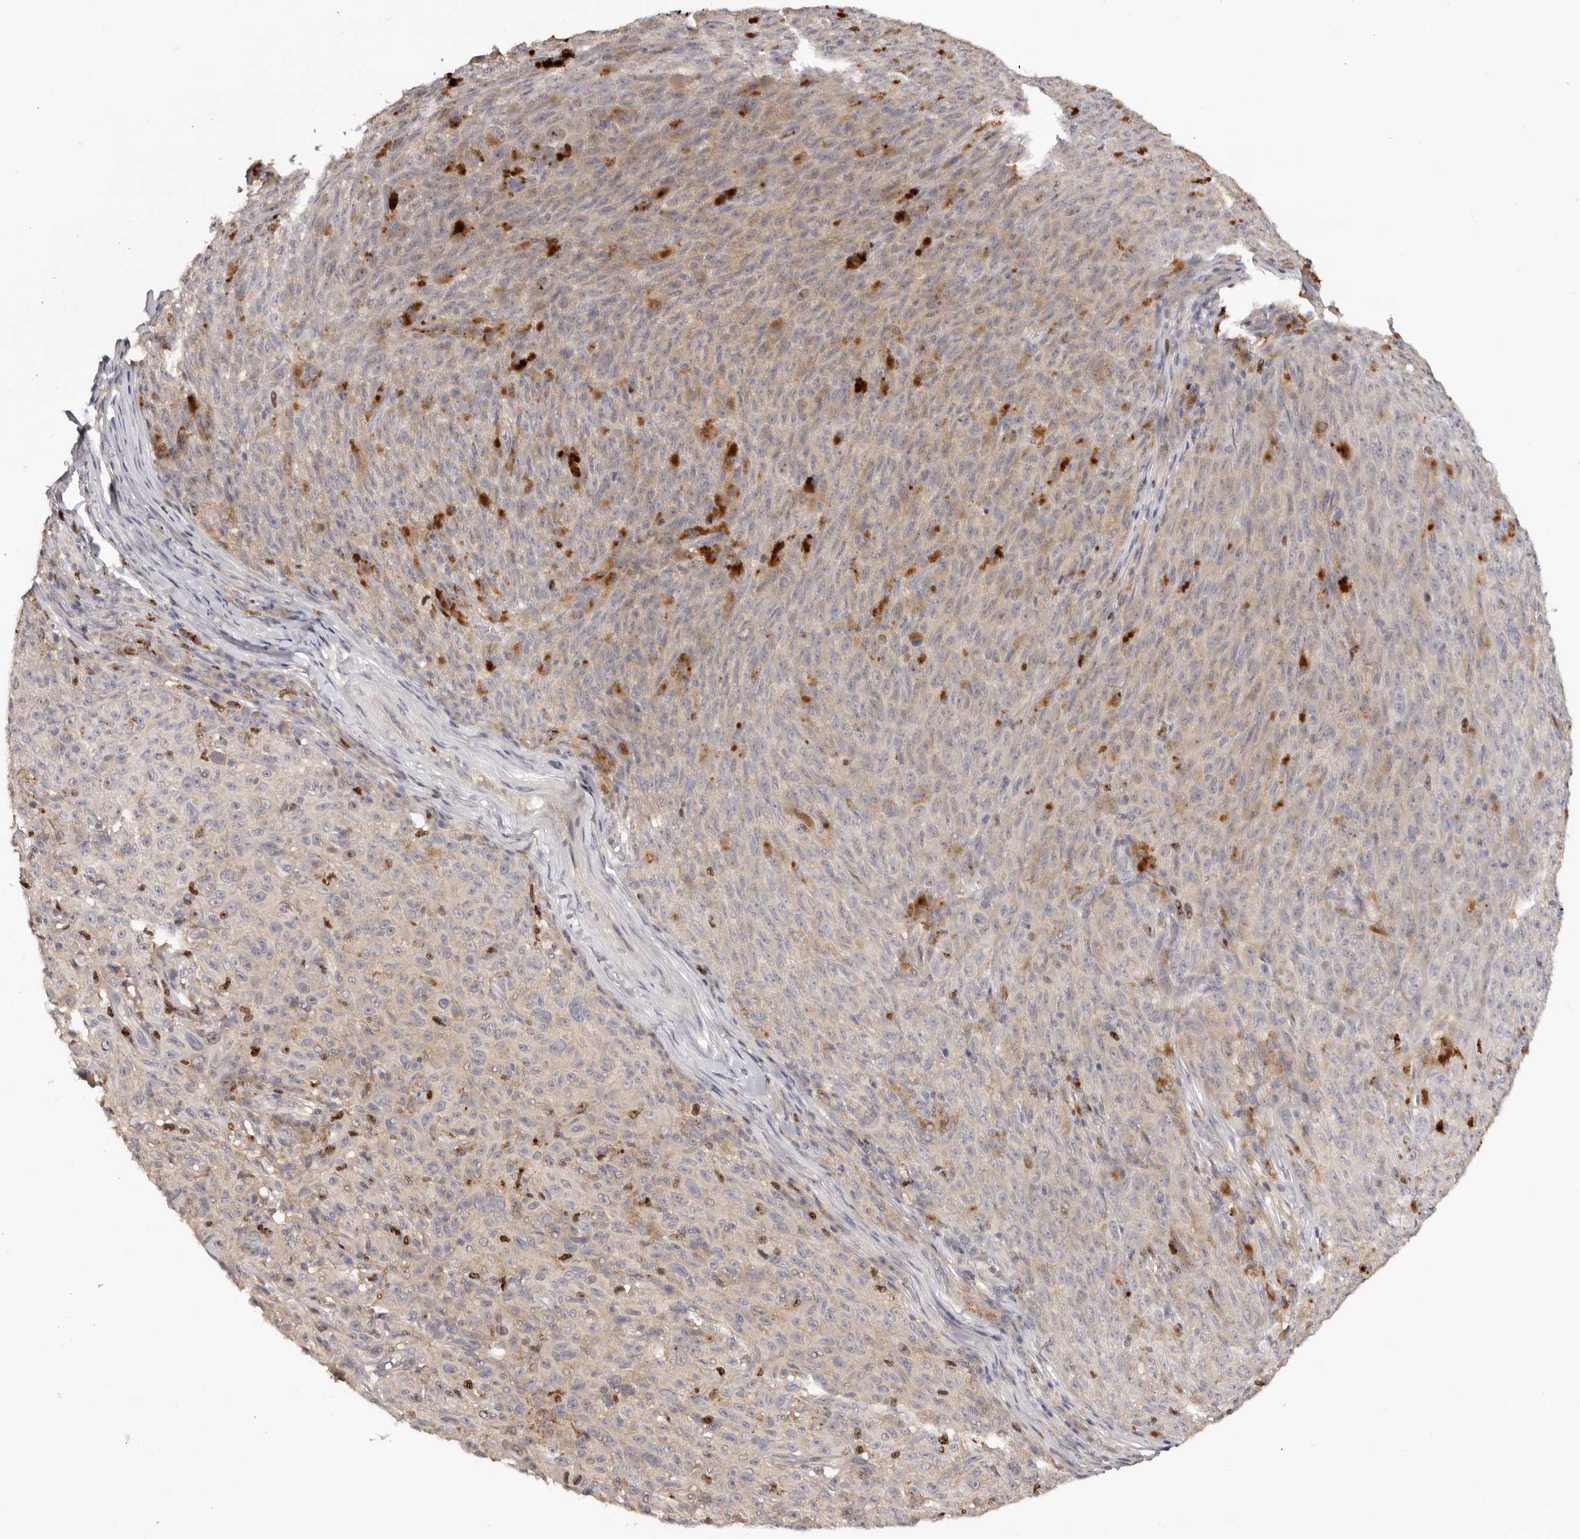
{"staining": {"intensity": "weak", "quantity": "<25%", "location": "cytoplasmic/membranous"}, "tissue": "melanoma", "cell_type": "Tumor cells", "image_type": "cancer", "snomed": [{"axis": "morphology", "description": "Malignant melanoma, NOS"}, {"axis": "topography", "description": "Skin"}], "caption": "Human malignant melanoma stained for a protein using IHC reveals no staining in tumor cells.", "gene": "CCDC190", "patient": {"sex": "female", "age": 82}}